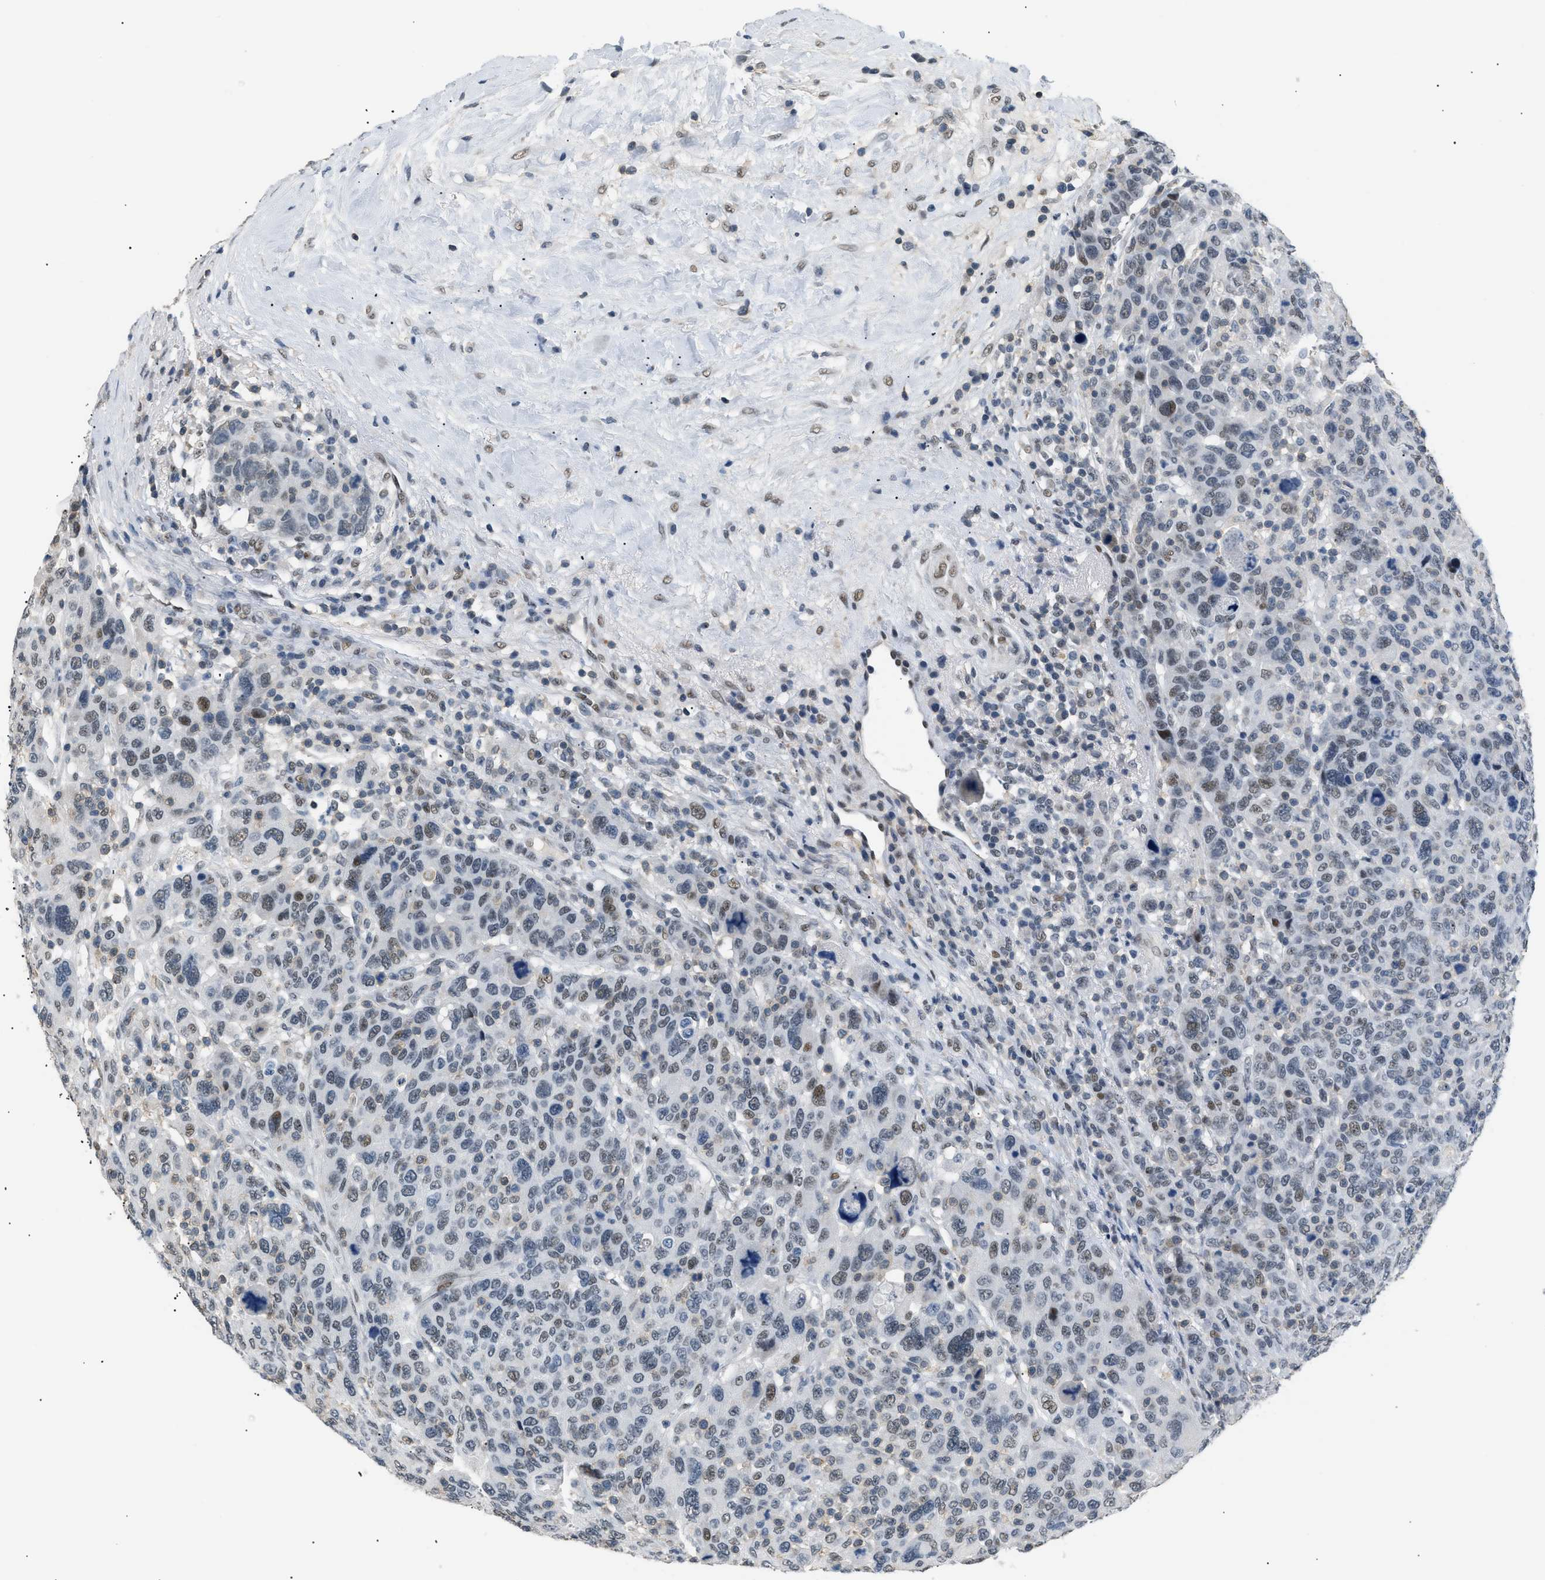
{"staining": {"intensity": "weak", "quantity": "25%-75%", "location": "nuclear"}, "tissue": "breast cancer", "cell_type": "Tumor cells", "image_type": "cancer", "snomed": [{"axis": "morphology", "description": "Duct carcinoma"}, {"axis": "topography", "description": "Breast"}], "caption": "IHC of human infiltrating ductal carcinoma (breast) demonstrates low levels of weak nuclear expression in about 25%-75% of tumor cells.", "gene": "KCNC3", "patient": {"sex": "female", "age": 37}}